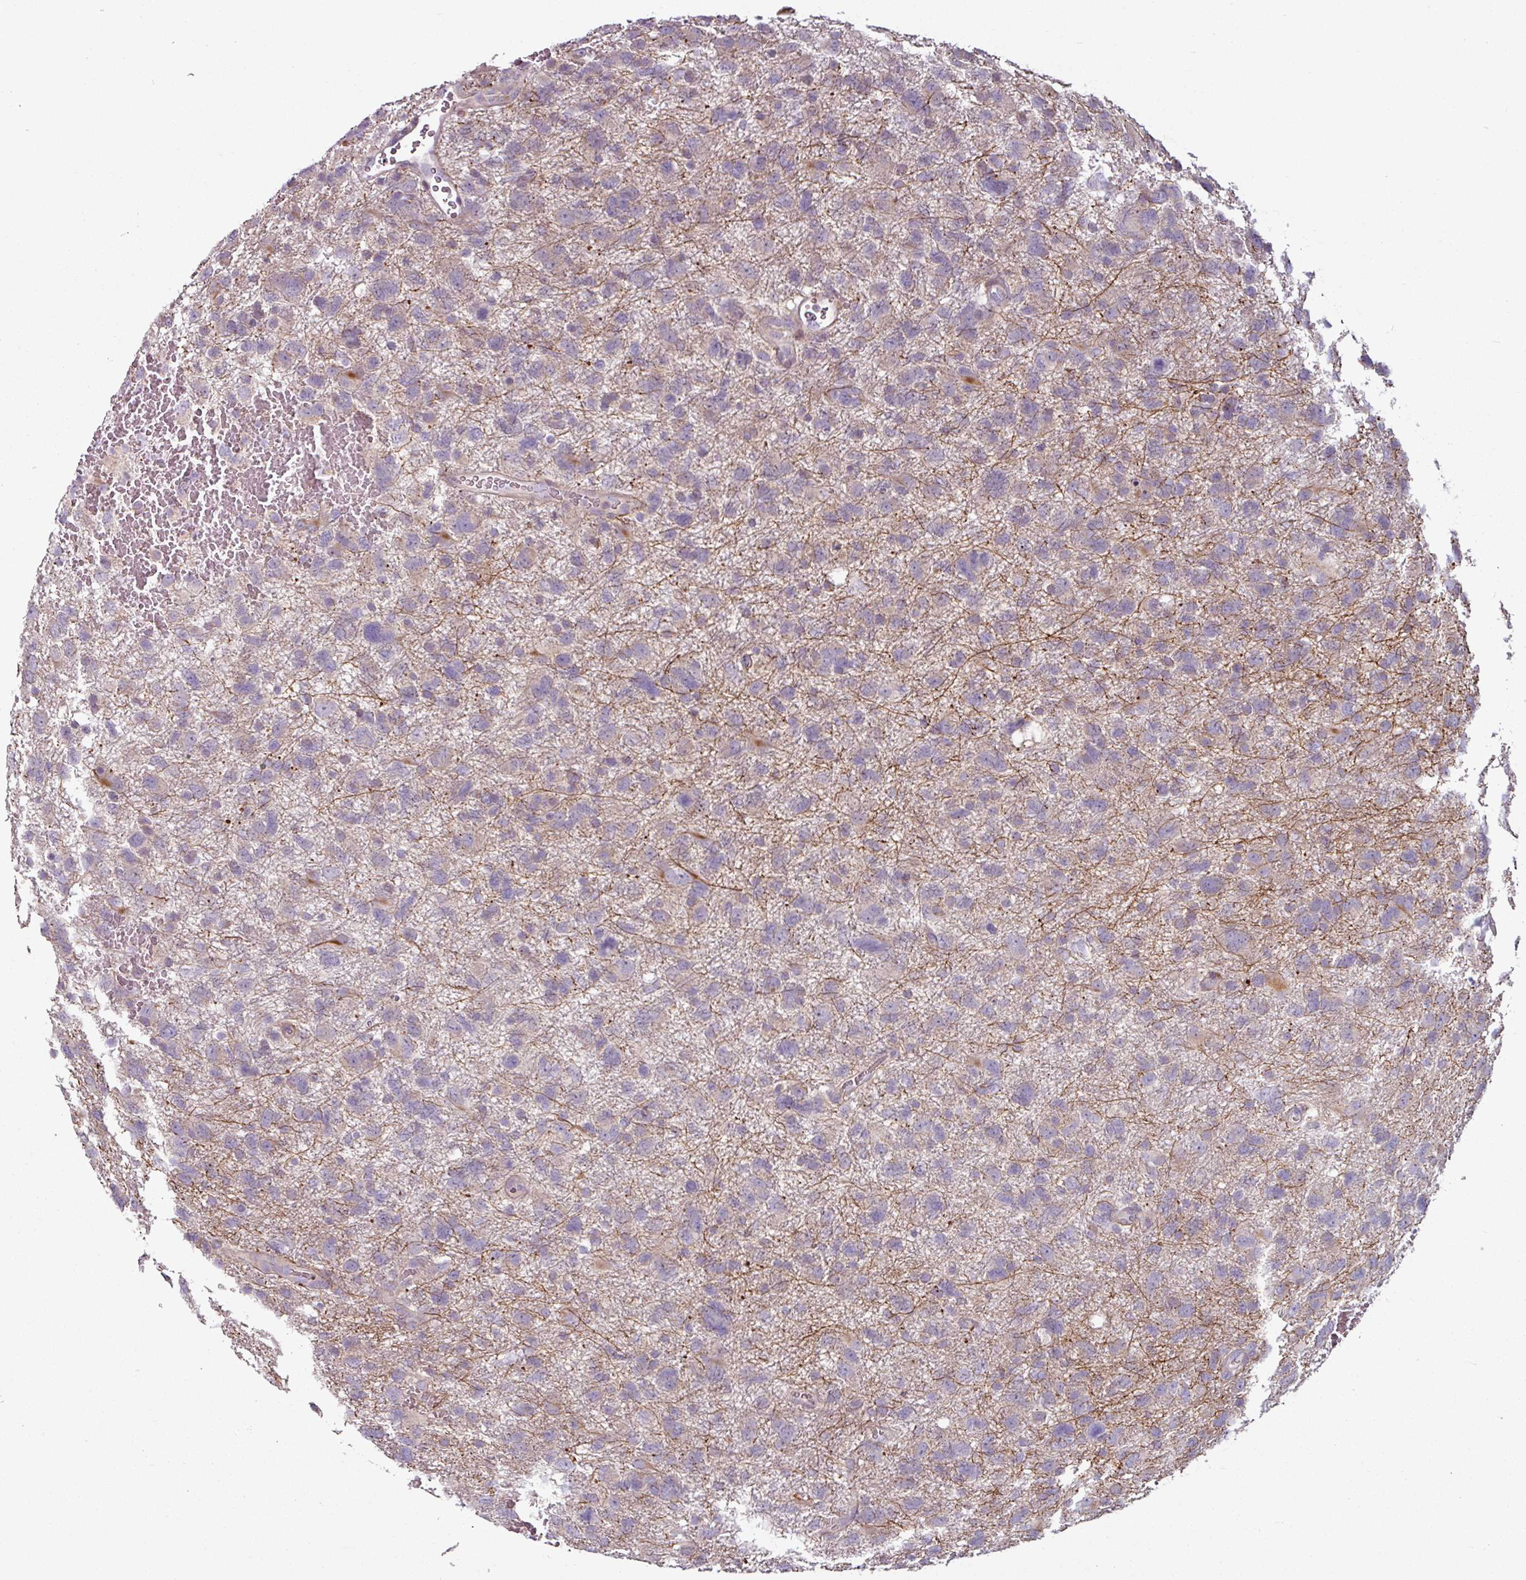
{"staining": {"intensity": "weak", "quantity": "<25%", "location": "cytoplasmic/membranous"}, "tissue": "glioma", "cell_type": "Tumor cells", "image_type": "cancer", "snomed": [{"axis": "morphology", "description": "Glioma, malignant, High grade"}, {"axis": "topography", "description": "Brain"}], "caption": "This is a photomicrograph of IHC staining of glioma, which shows no expression in tumor cells.", "gene": "MTMR14", "patient": {"sex": "male", "age": 61}}